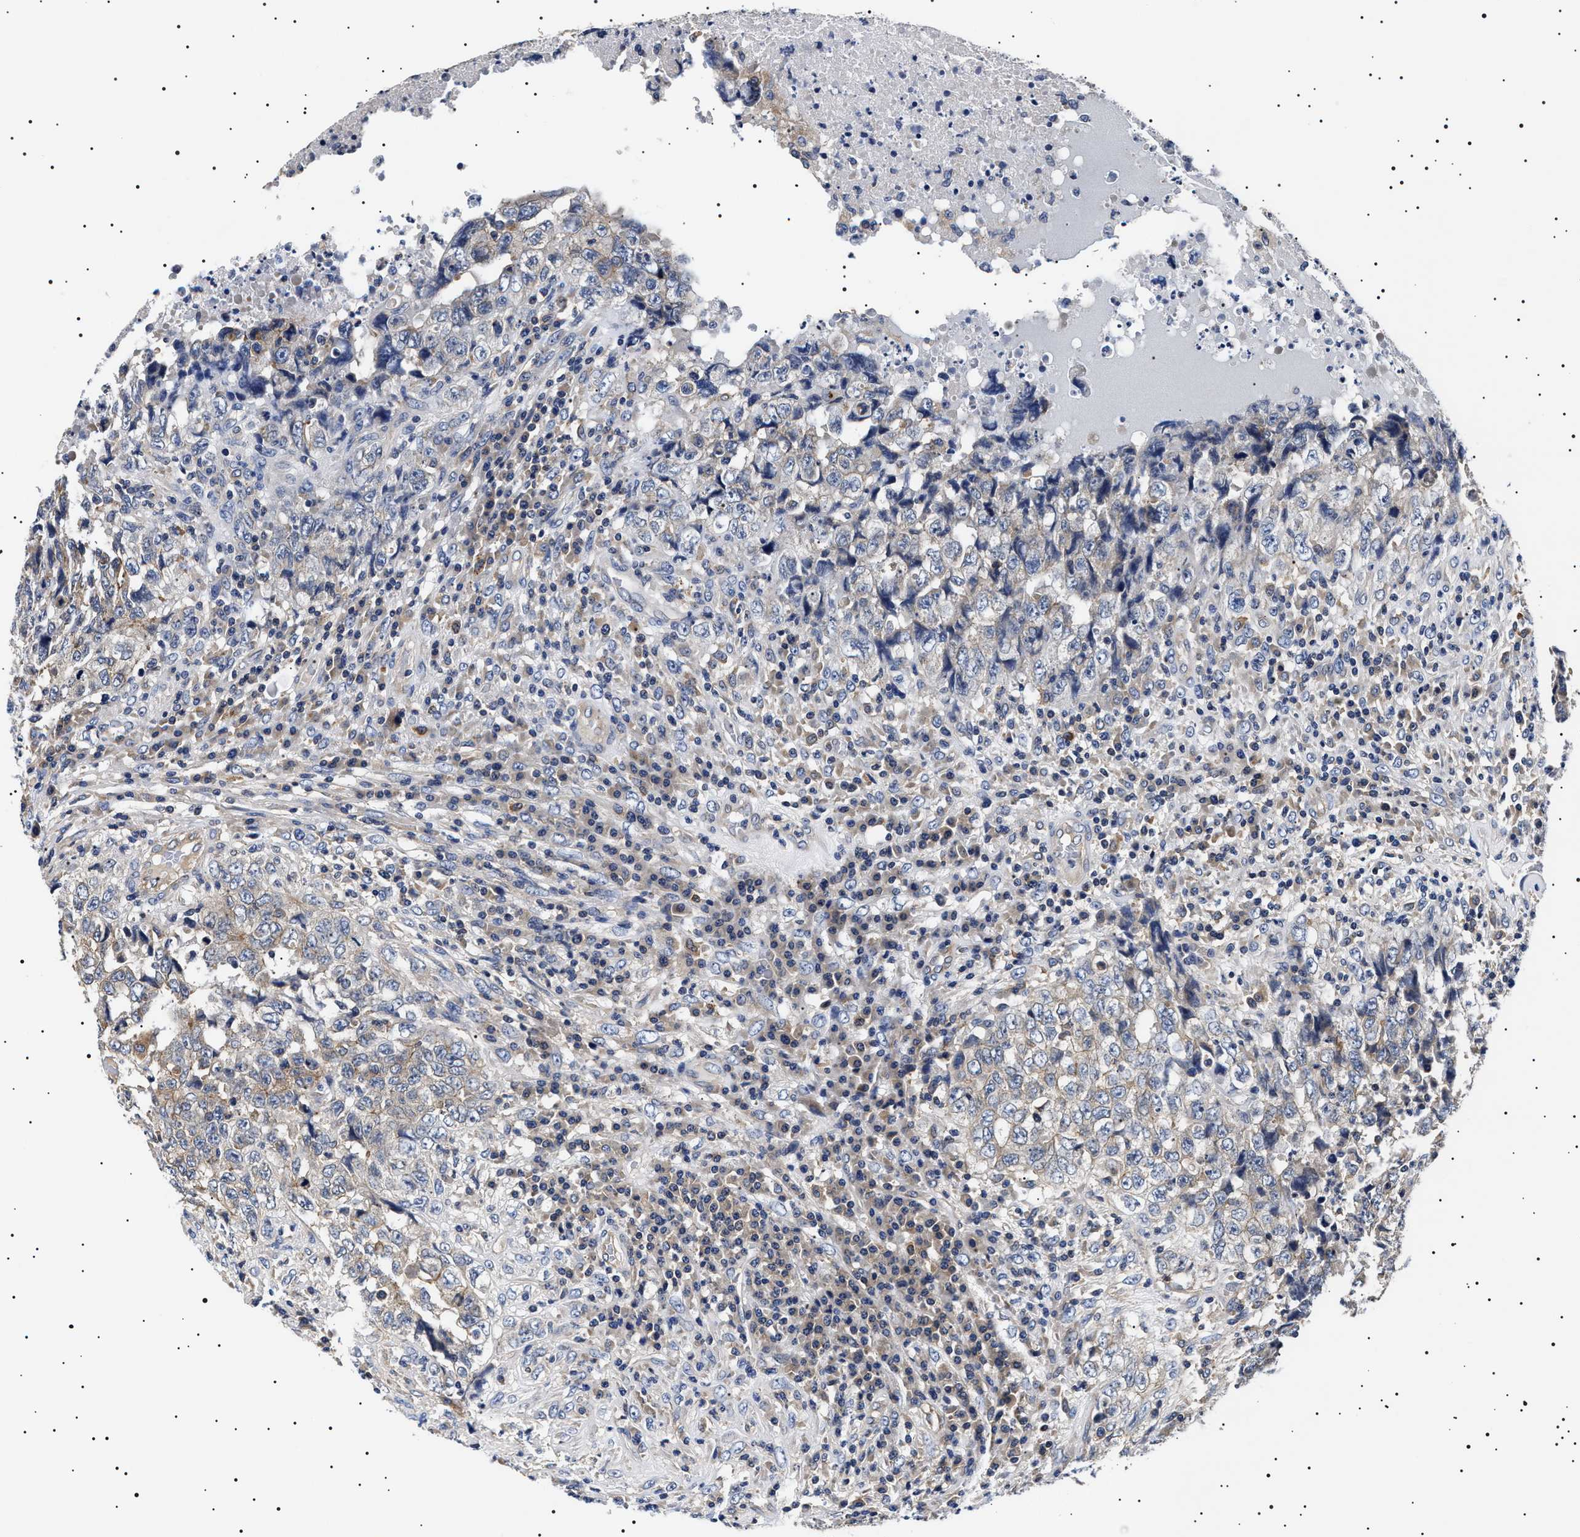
{"staining": {"intensity": "weak", "quantity": "<25%", "location": "cytoplasmic/membranous"}, "tissue": "testis cancer", "cell_type": "Tumor cells", "image_type": "cancer", "snomed": [{"axis": "morphology", "description": "Necrosis, NOS"}, {"axis": "morphology", "description": "Carcinoma, Embryonal, NOS"}, {"axis": "topography", "description": "Testis"}], "caption": "Tumor cells are negative for brown protein staining in testis cancer. (DAB immunohistochemistry, high magnification).", "gene": "SLC4A7", "patient": {"sex": "male", "age": 19}}